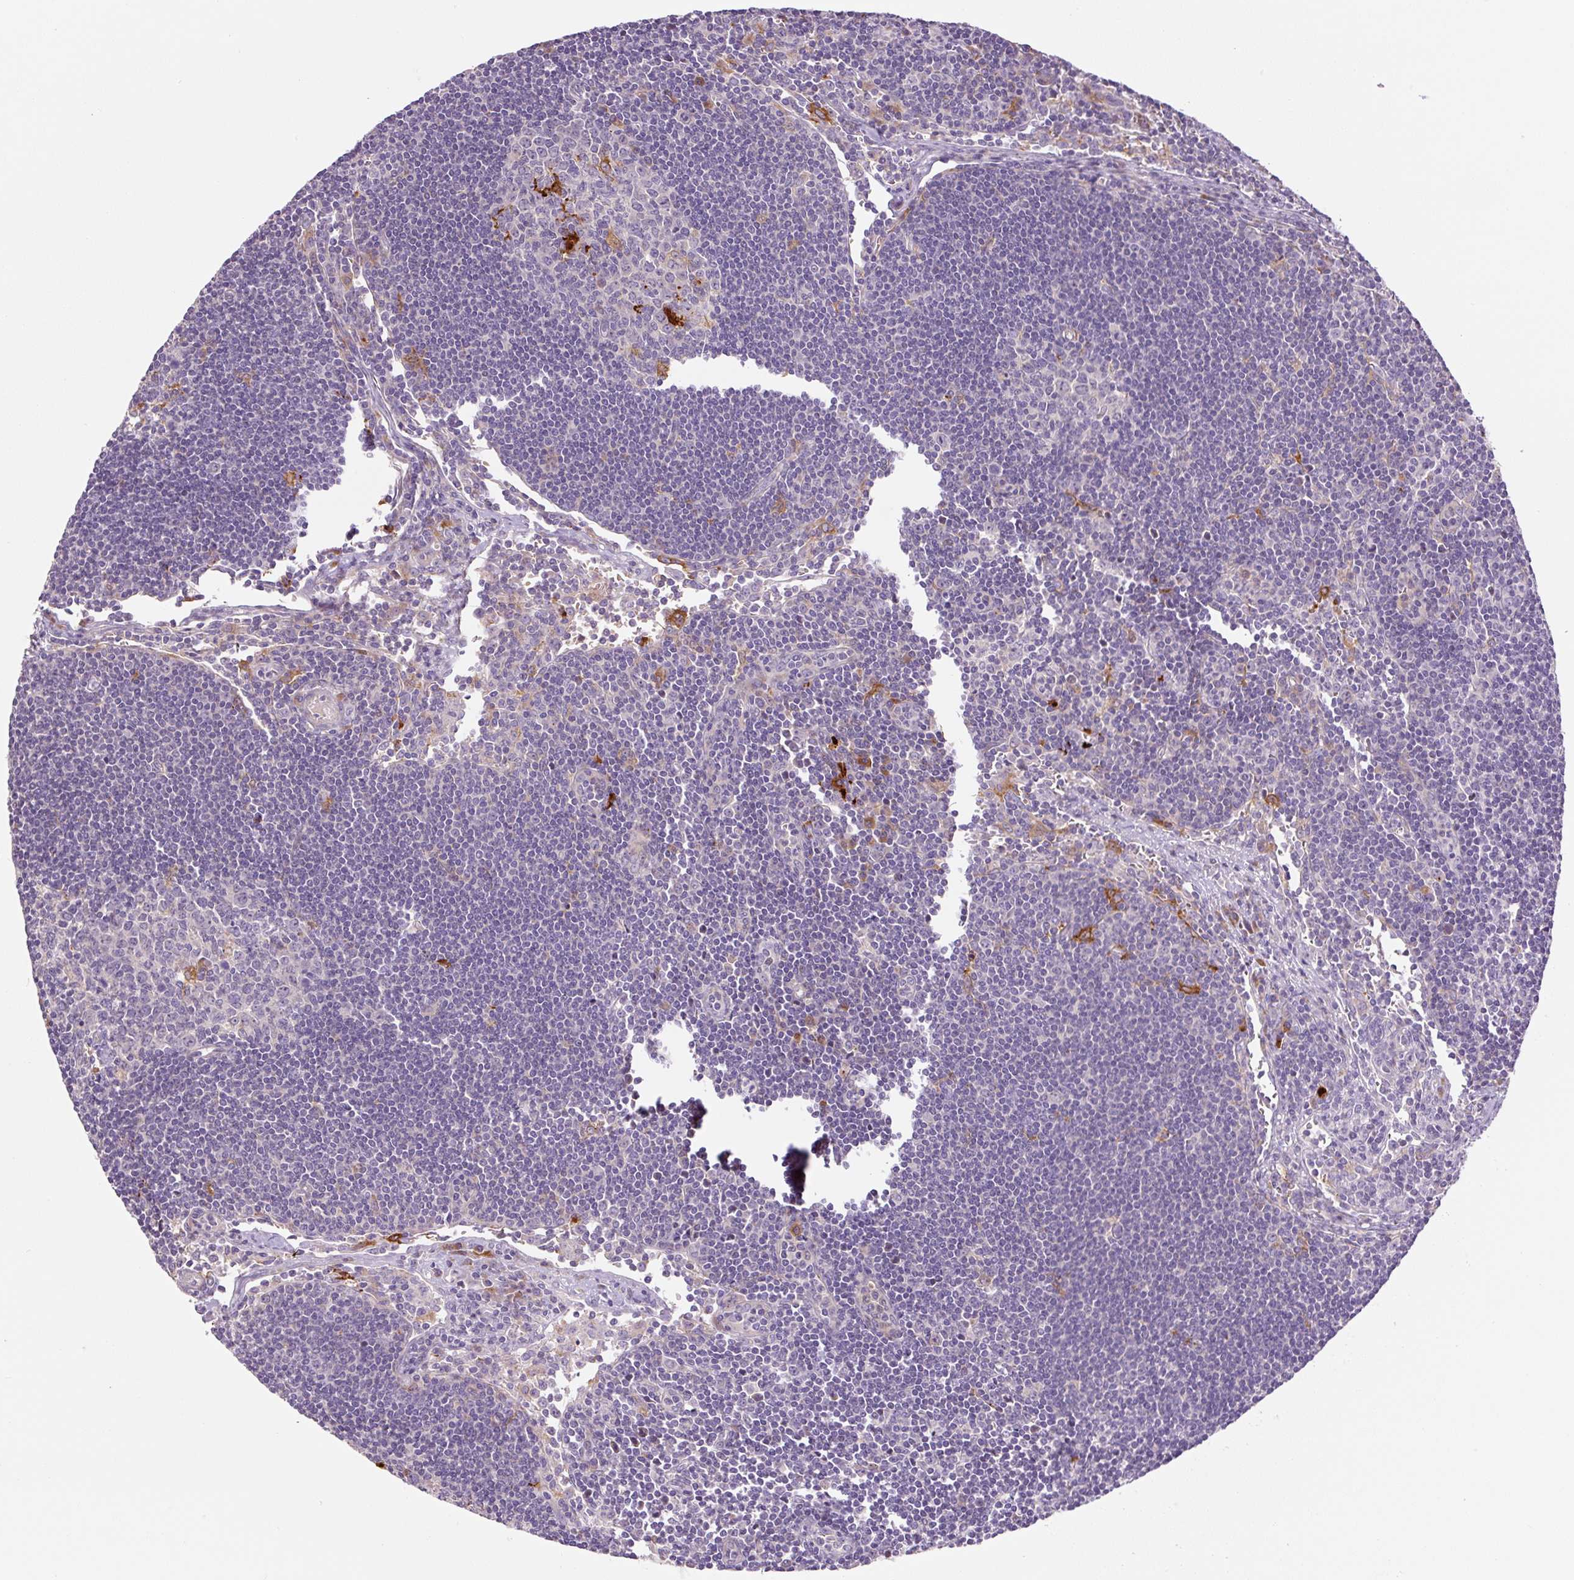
{"staining": {"intensity": "negative", "quantity": "none", "location": "none"}, "tissue": "lymph node", "cell_type": "Germinal center cells", "image_type": "normal", "snomed": [{"axis": "morphology", "description": "Normal tissue, NOS"}, {"axis": "topography", "description": "Lymph node"}], "caption": "IHC micrograph of benign human lymph node stained for a protein (brown), which shows no expression in germinal center cells. (IHC, brightfield microscopy, high magnification).", "gene": "FUT10", "patient": {"sex": "female", "age": 29}}